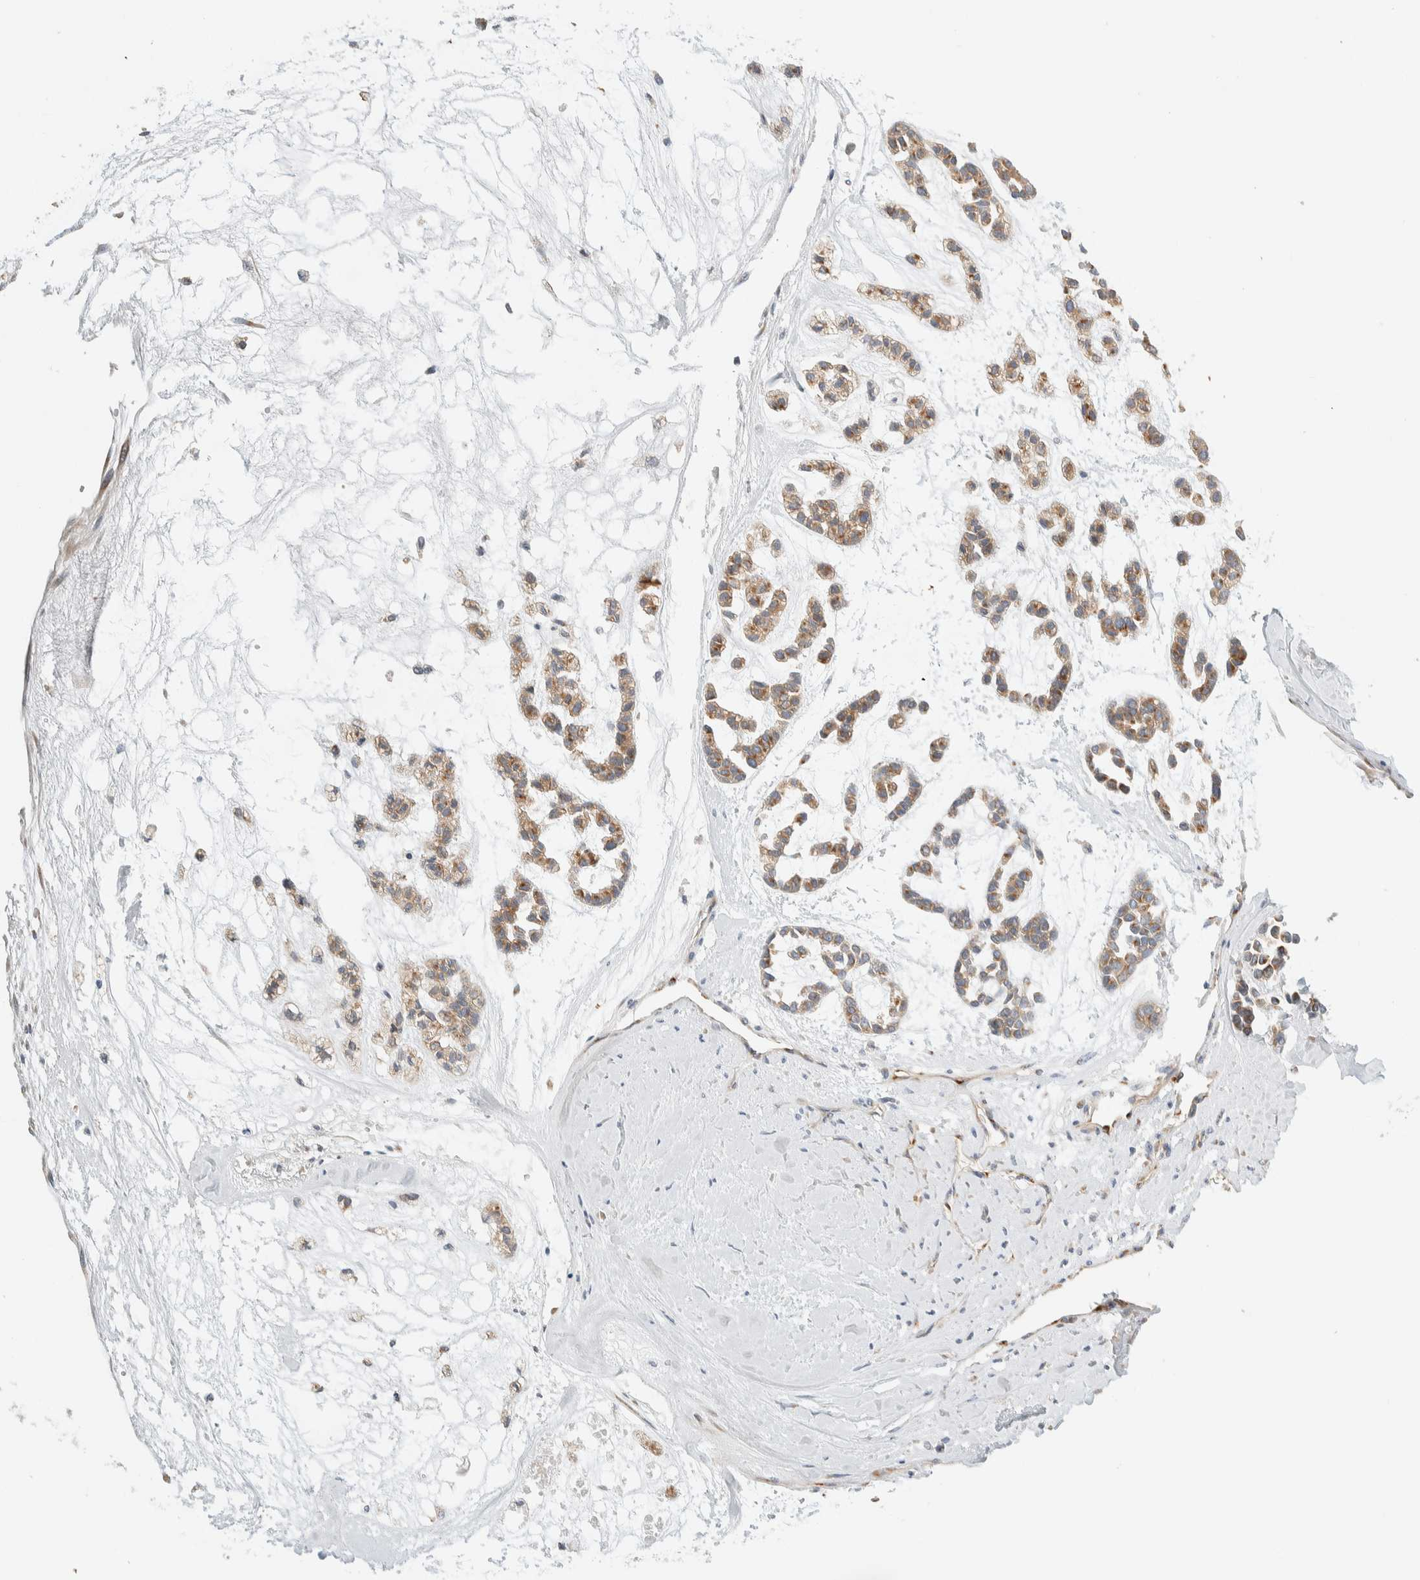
{"staining": {"intensity": "moderate", "quantity": ">75%", "location": "cytoplasmic/membranous"}, "tissue": "head and neck cancer", "cell_type": "Tumor cells", "image_type": "cancer", "snomed": [{"axis": "morphology", "description": "Adenocarcinoma, NOS"}, {"axis": "morphology", "description": "Adenoma, NOS"}, {"axis": "topography", "description": "Head-Neck"}], "caption": "Immunohistochemical staining of adenocarcinoma (head and neck) displays moderate cytoplasmic/membranous protein expression in about >75% of tumor cells.", "gene": "TMEM184B", "patient": {"sex": "female", "age": 55}}